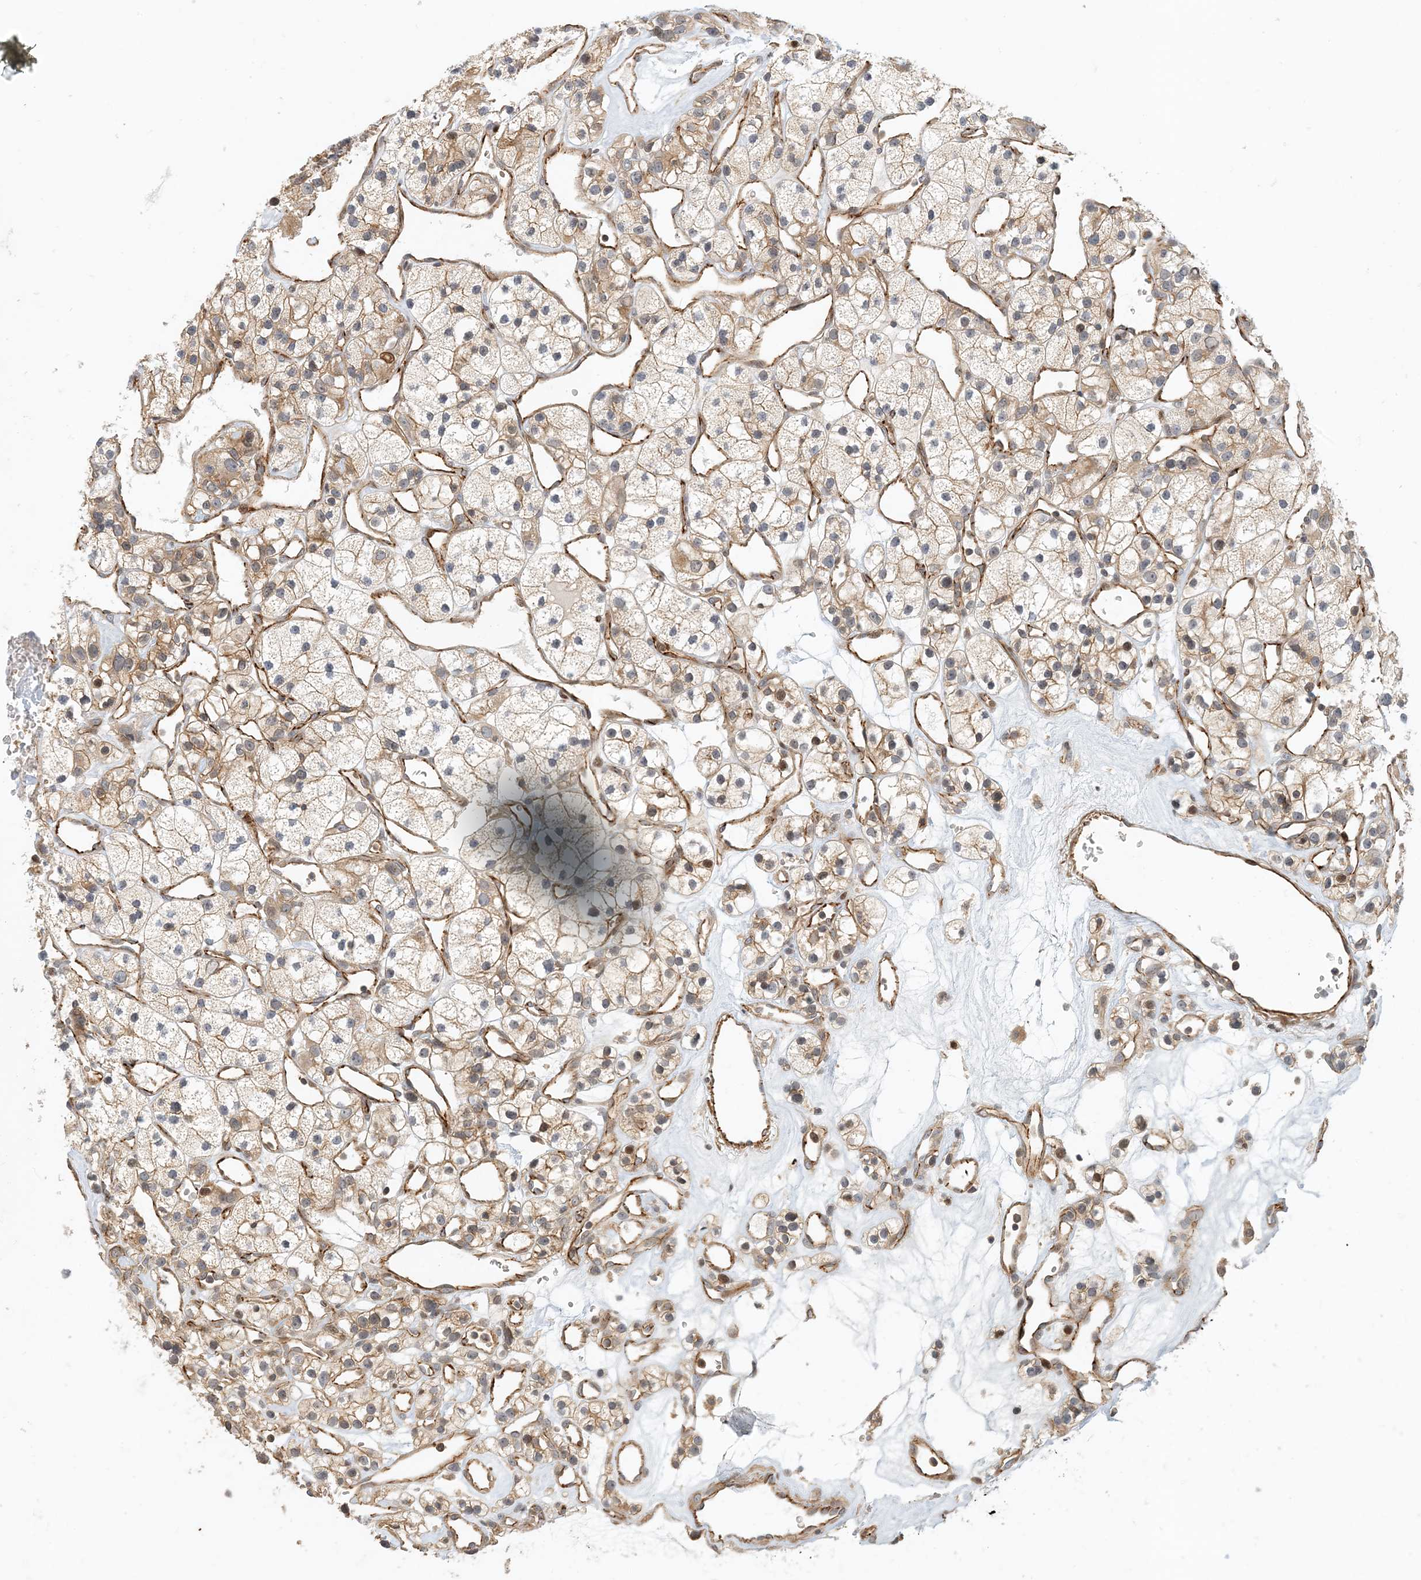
{"staining": {"intensity": "weak", "quantity": "<25%", "location": "cytoplasmic/membranous"}, "tissue": "renal cancer", "cell_type": "Tumor cells", "image_type": "cancer", "snomed": [{"axis": "morphology", "description": "Adenocarcinoma, NOS"}, {"axis": "topography", "description": "Kidney"}], "caption": "Immunohistochemistry micrograph of neoplastic tissue: human renal cancer (adenocarcinoma) stained with DAB demonstrates no significant protein staining in tumor cells.", "gene": "MAPKBP1", "patient": {"sex": "female", "age": 57}}